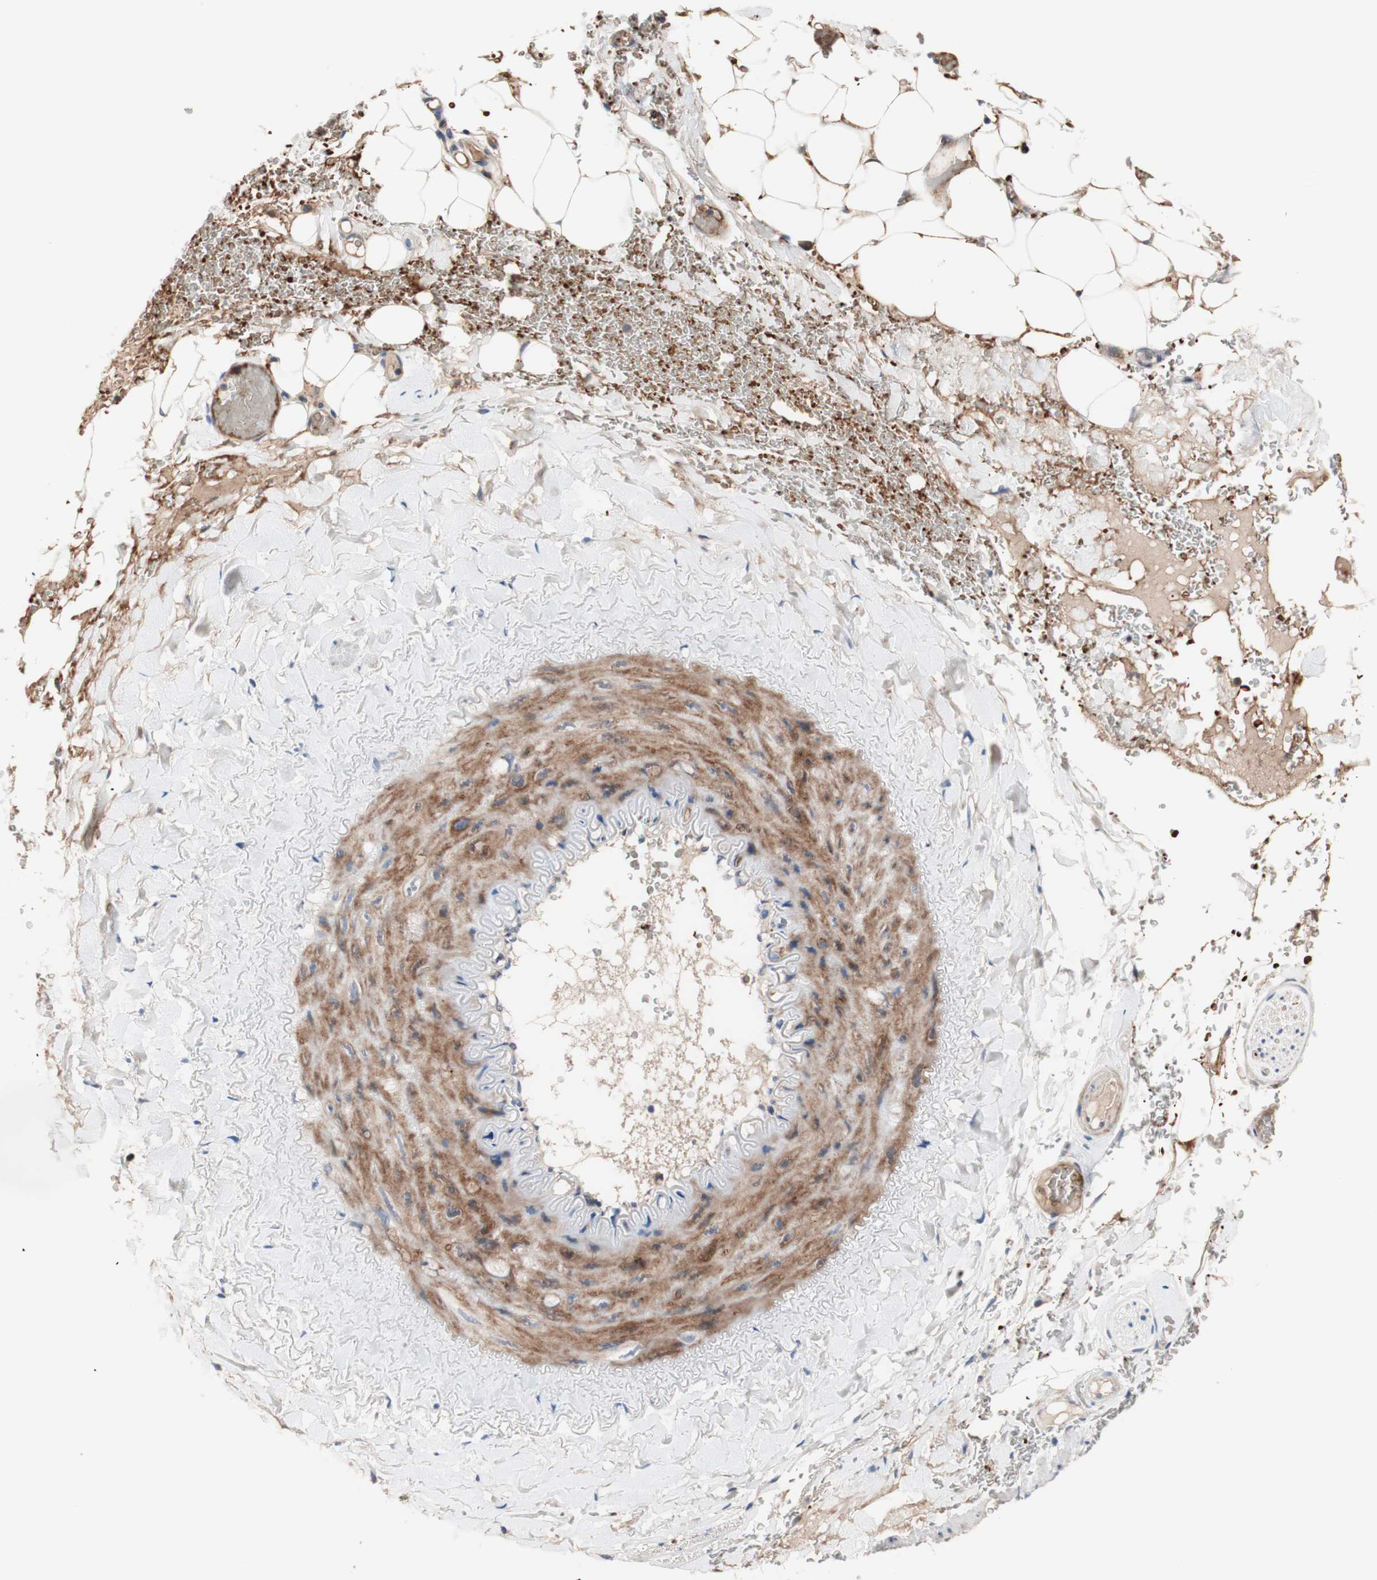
{"staining": {"intensity": "weak", "quantity": ">75%", "location": "cytoplasmic/membranous"}, "tissue": "adipose tissue", "cell_type": "Adipocytes", "image_type": "normal", "snomed": [{"axis": "morphology", "description": "Normal tissue, NOS"}, {"axis": "topography", "description": "Peripheral nerve tissue"}], "caption": "DAB (3,3'-diaminobenzidine) immunohistochemical staining of unremarkable adipose tissue reveals weak cytoplasmic/membranous protein staining in about >75% of adipocytes.", "gene": "CDON", "patient": {"sex": "male", "age": 70}}